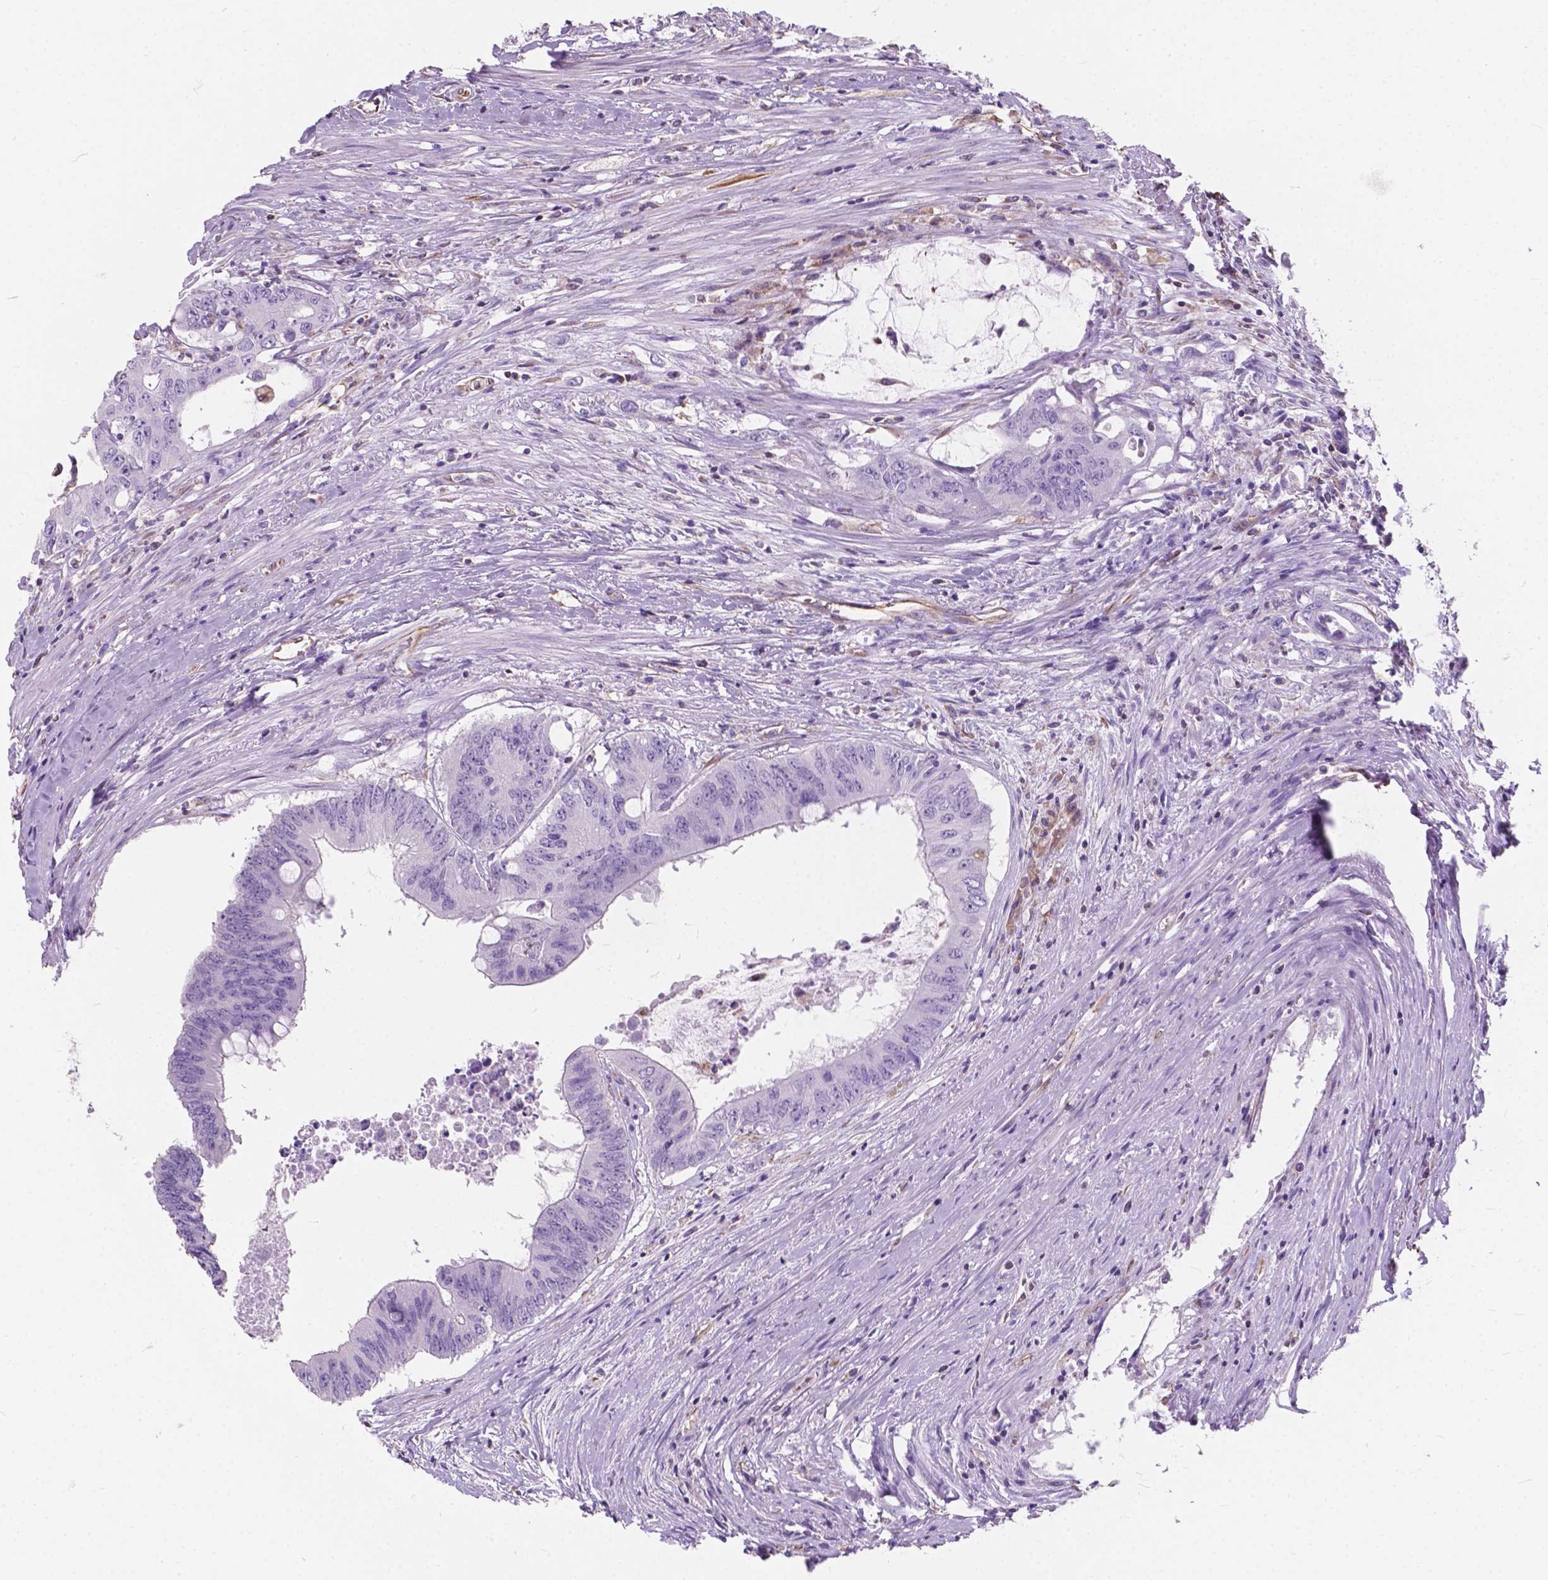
{"staining": {"intensity": "negative", "quantity": "none", "location": "none"}, "tissue": "colorectal cancer", "cell_type": "Tumor cells", "image_type": "cancer", "snomed": [{"axis": "morphology", "description": "Adenocarcinoma, NOS"}, {"axis": "topography", "description": "Rectum"}], "caption": "Immunohistochemical staining of human colorectal cancer displays no significant staining in tumor cells. (Immunohistochemistry, brightfield microscopy, high magnification).", "gene": "AMOT", "patient": {"sex": "male", "age": 59}}